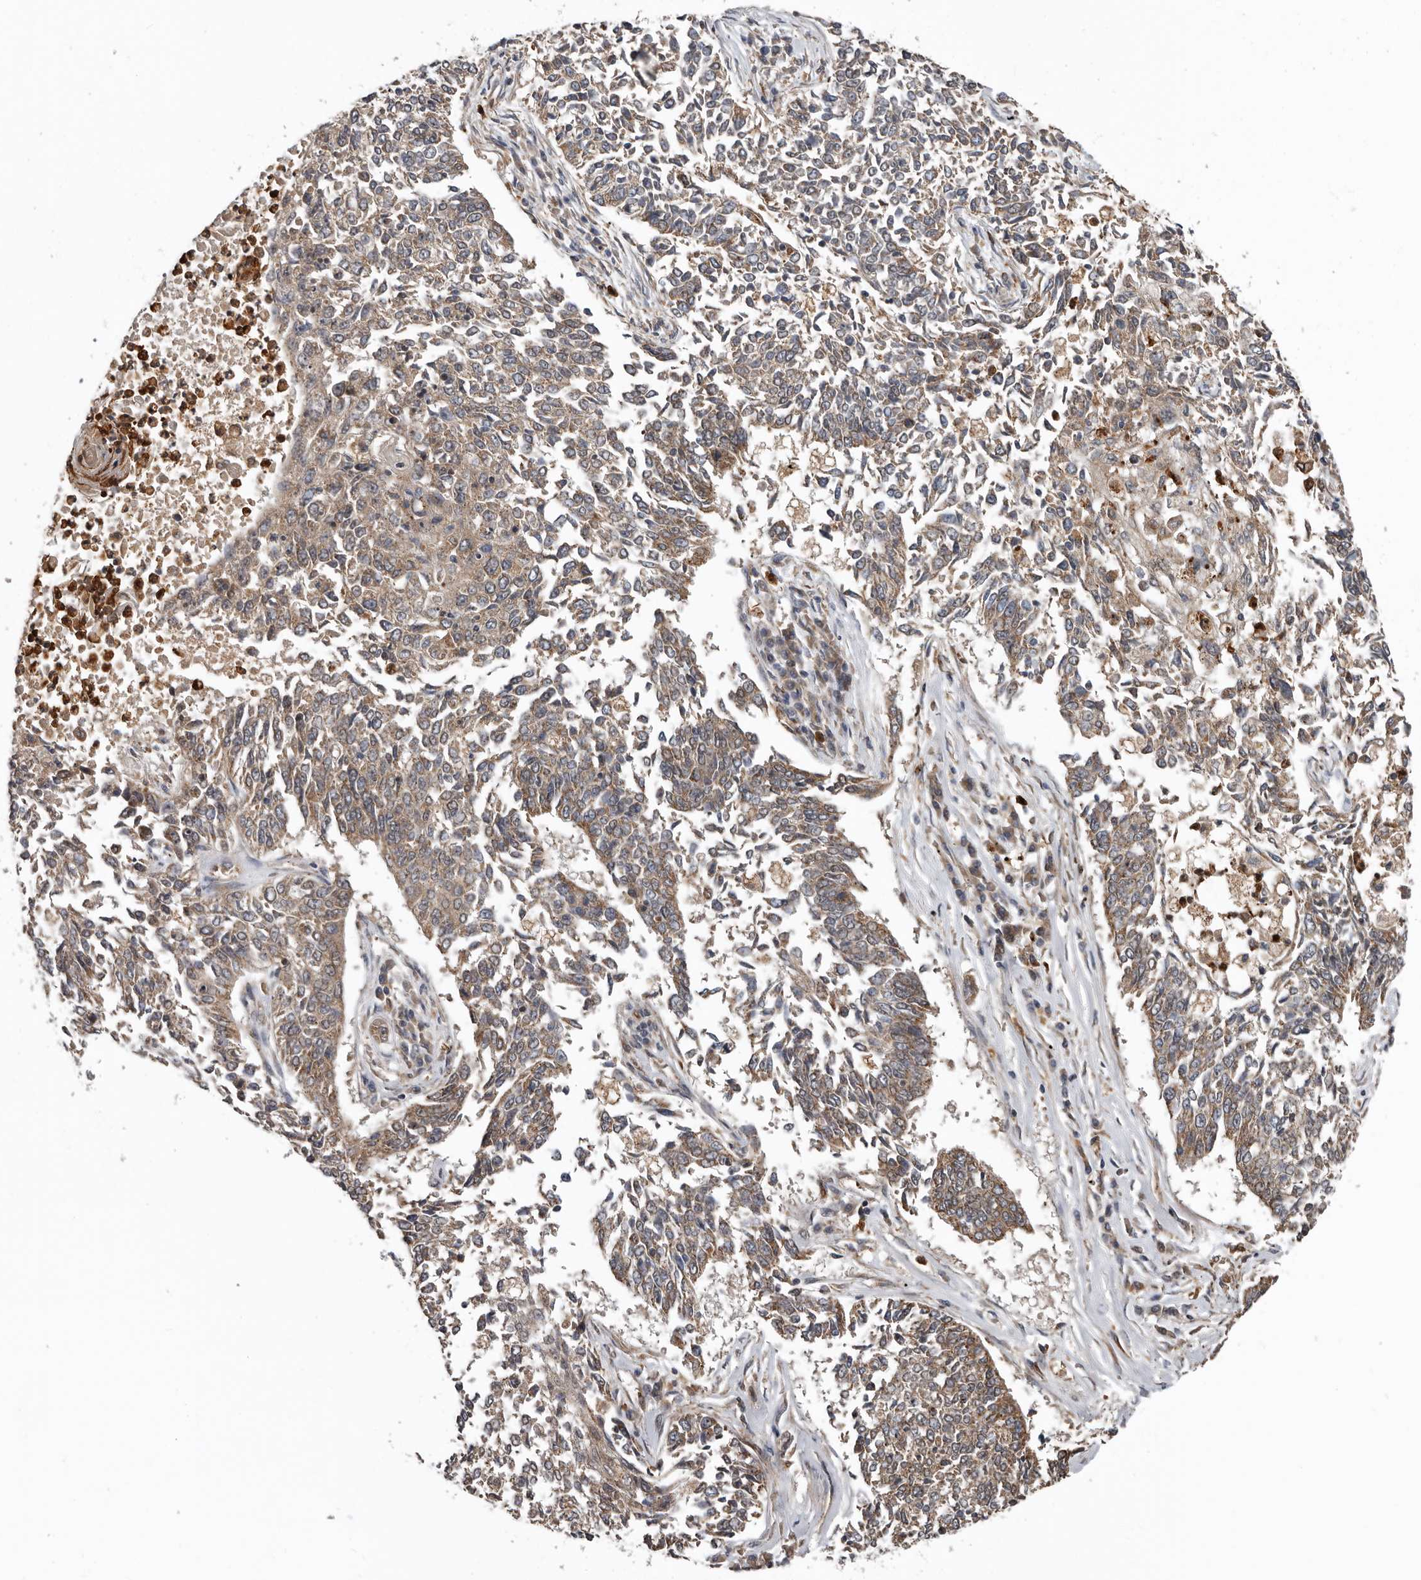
{"staining": {"intensity": "weak", "quantity": ">75%", "location": "cytoplasmic/membranous"}, "tissue": "lung cancer", "cell_type": "Tumor cells", "image_type": "cancer", "snomed": [{"axis": "morphology", "description": "Normal tissue, NOS"}, {"axis": "morphology", "description": "Squamous cell carcinoma, NOS"}, {"axis": "topography", "description": "Cartilage tissue"}, {"axis": "topography", "description": "Bronchus"}, {"axis": "topography", "description": "Lung"}], "caption": "Lung squamous cell carcinoma was stained to show a protein in brown. There is low levels of weak cytoplasmic/membranous expression in approximately >75% of tumor cells. The staining is performed using DAB brown chromogen to label protein expression. The nuclei are counter-stained blue using hematoxylin.", "gene": "FGFR4", "patient": {"sex": "female", "age": 49}}